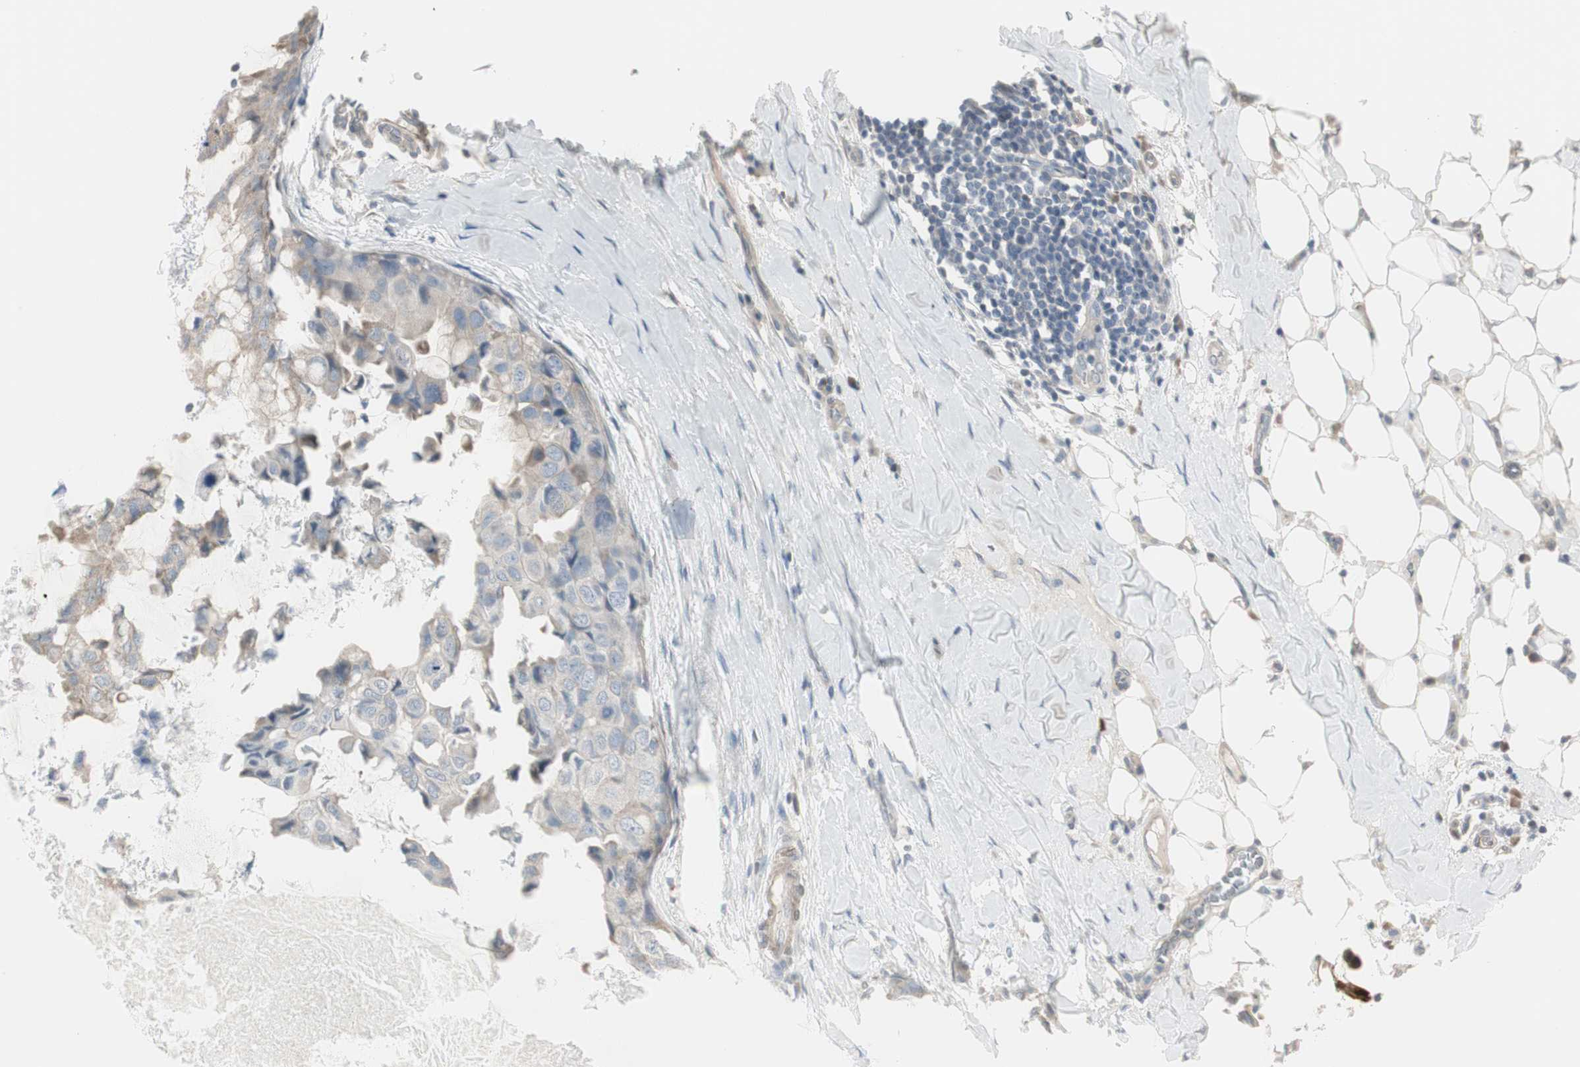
{"staining": {"intensity": "negative", "quantity": "none", "location": "none"}, "tissue": "breast cancer", "cell_type": "Tumor cells", "image_type": "cancer", "snomed": [{"axis": "morphology", "description": "Duct carcinoma"}, {"axis": "topography", "description": "Breast"}], "caption": "Immunohistochemistry micrograph of breast cancer (intraductal carcinoma) stained for a protein (brown), which demonstrates no expression in tumor cells.", "gene": "DMPK", "patient": {"sex": "female", "age": 40}}